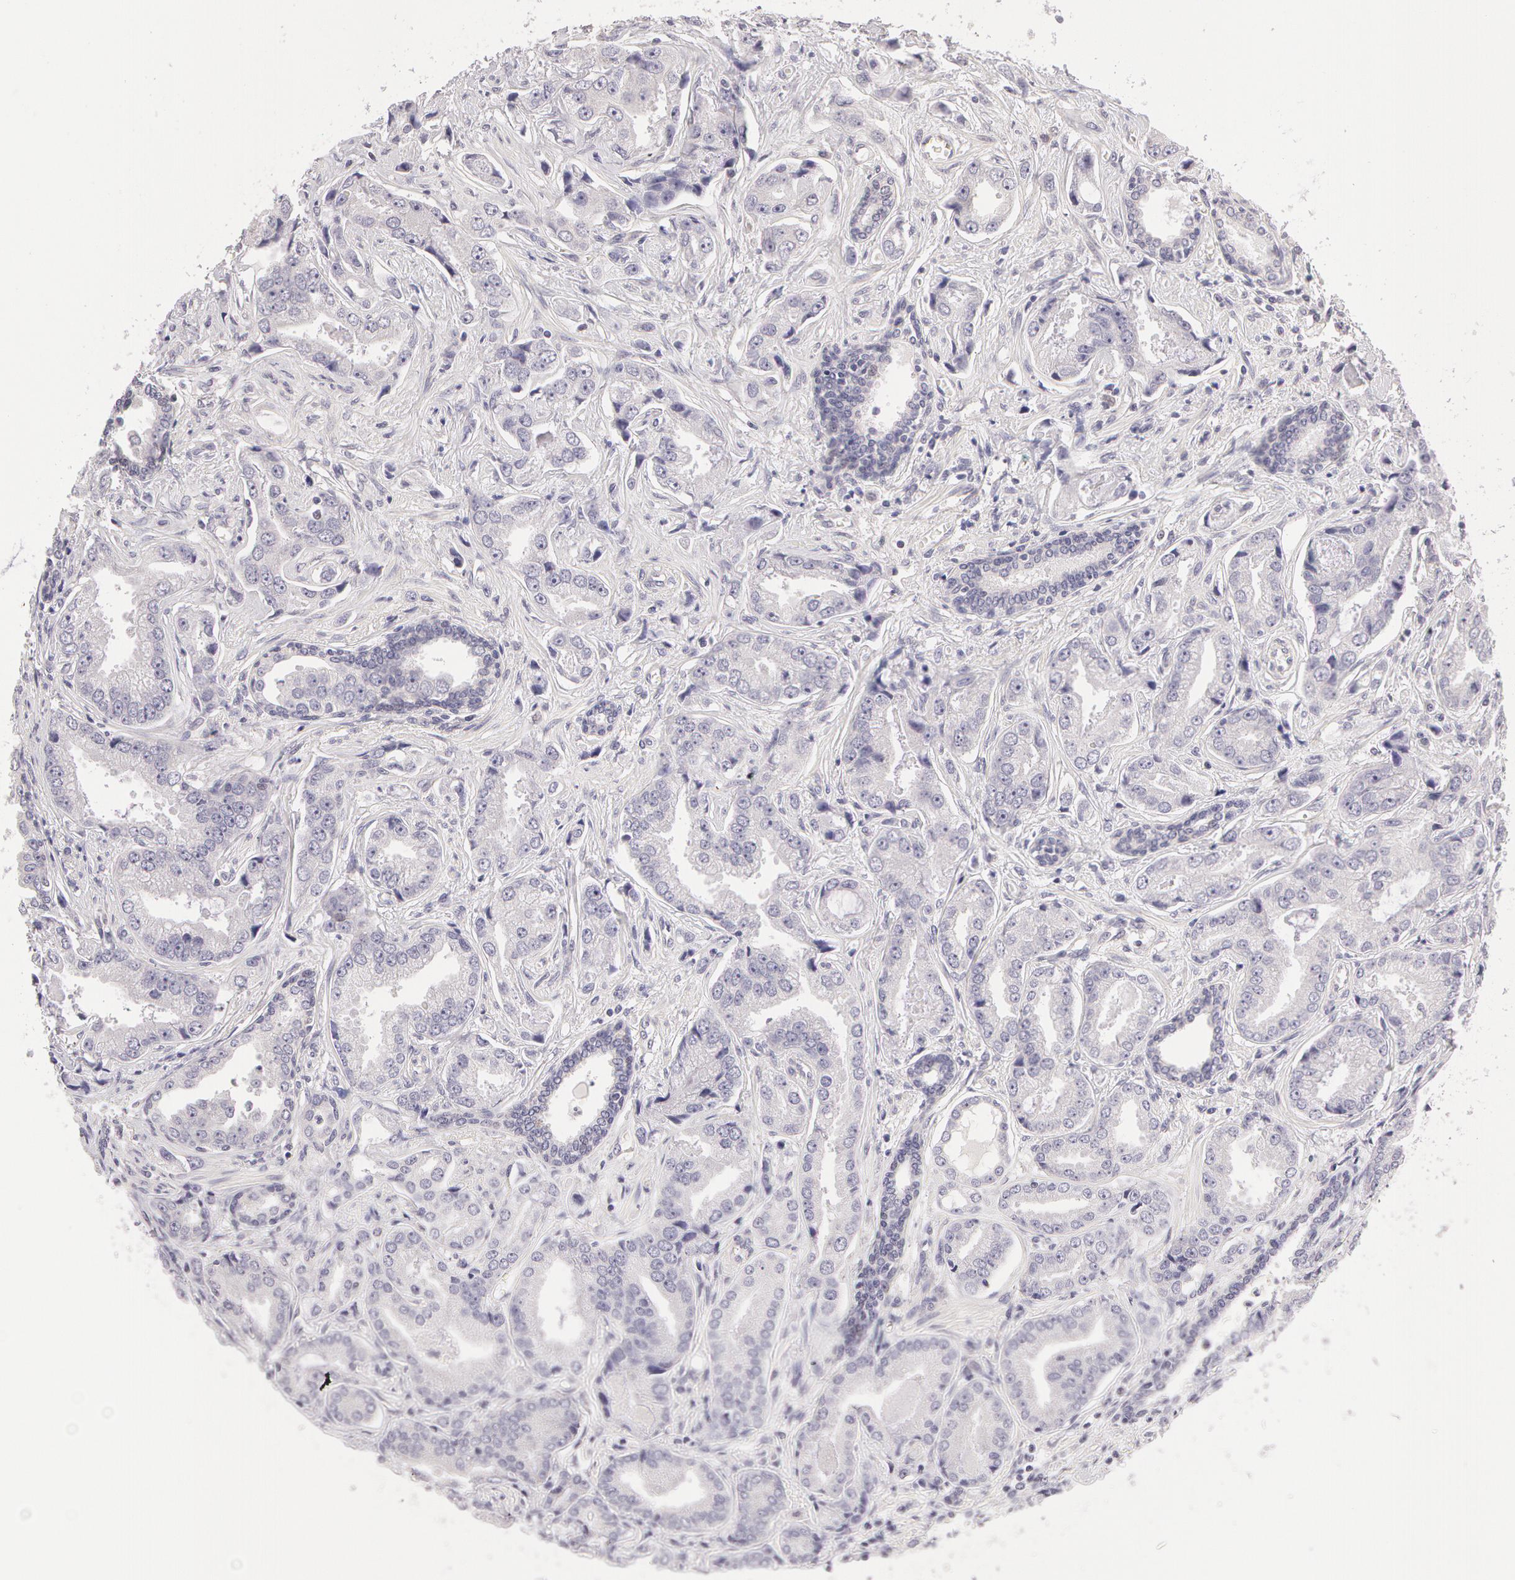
{"staining": {"intensity": "negative", "quantity": "none", "location": "none"}, "tissue": "prostate cancer", "cell_type": "Tumor cells", "image_type": "cancer", "snomed": [{"axis": "morphology", "description": "Adenocarcinoma, Low grade"}, {"axis": "topography", "description": "Prostate"}], "caption": "This is an immunohistochemistry micrograph of human prostate cancer. There is no expression in tumor cells.", "gene": "ZNF597", "patient": {"sex": "male", "age": 65}}